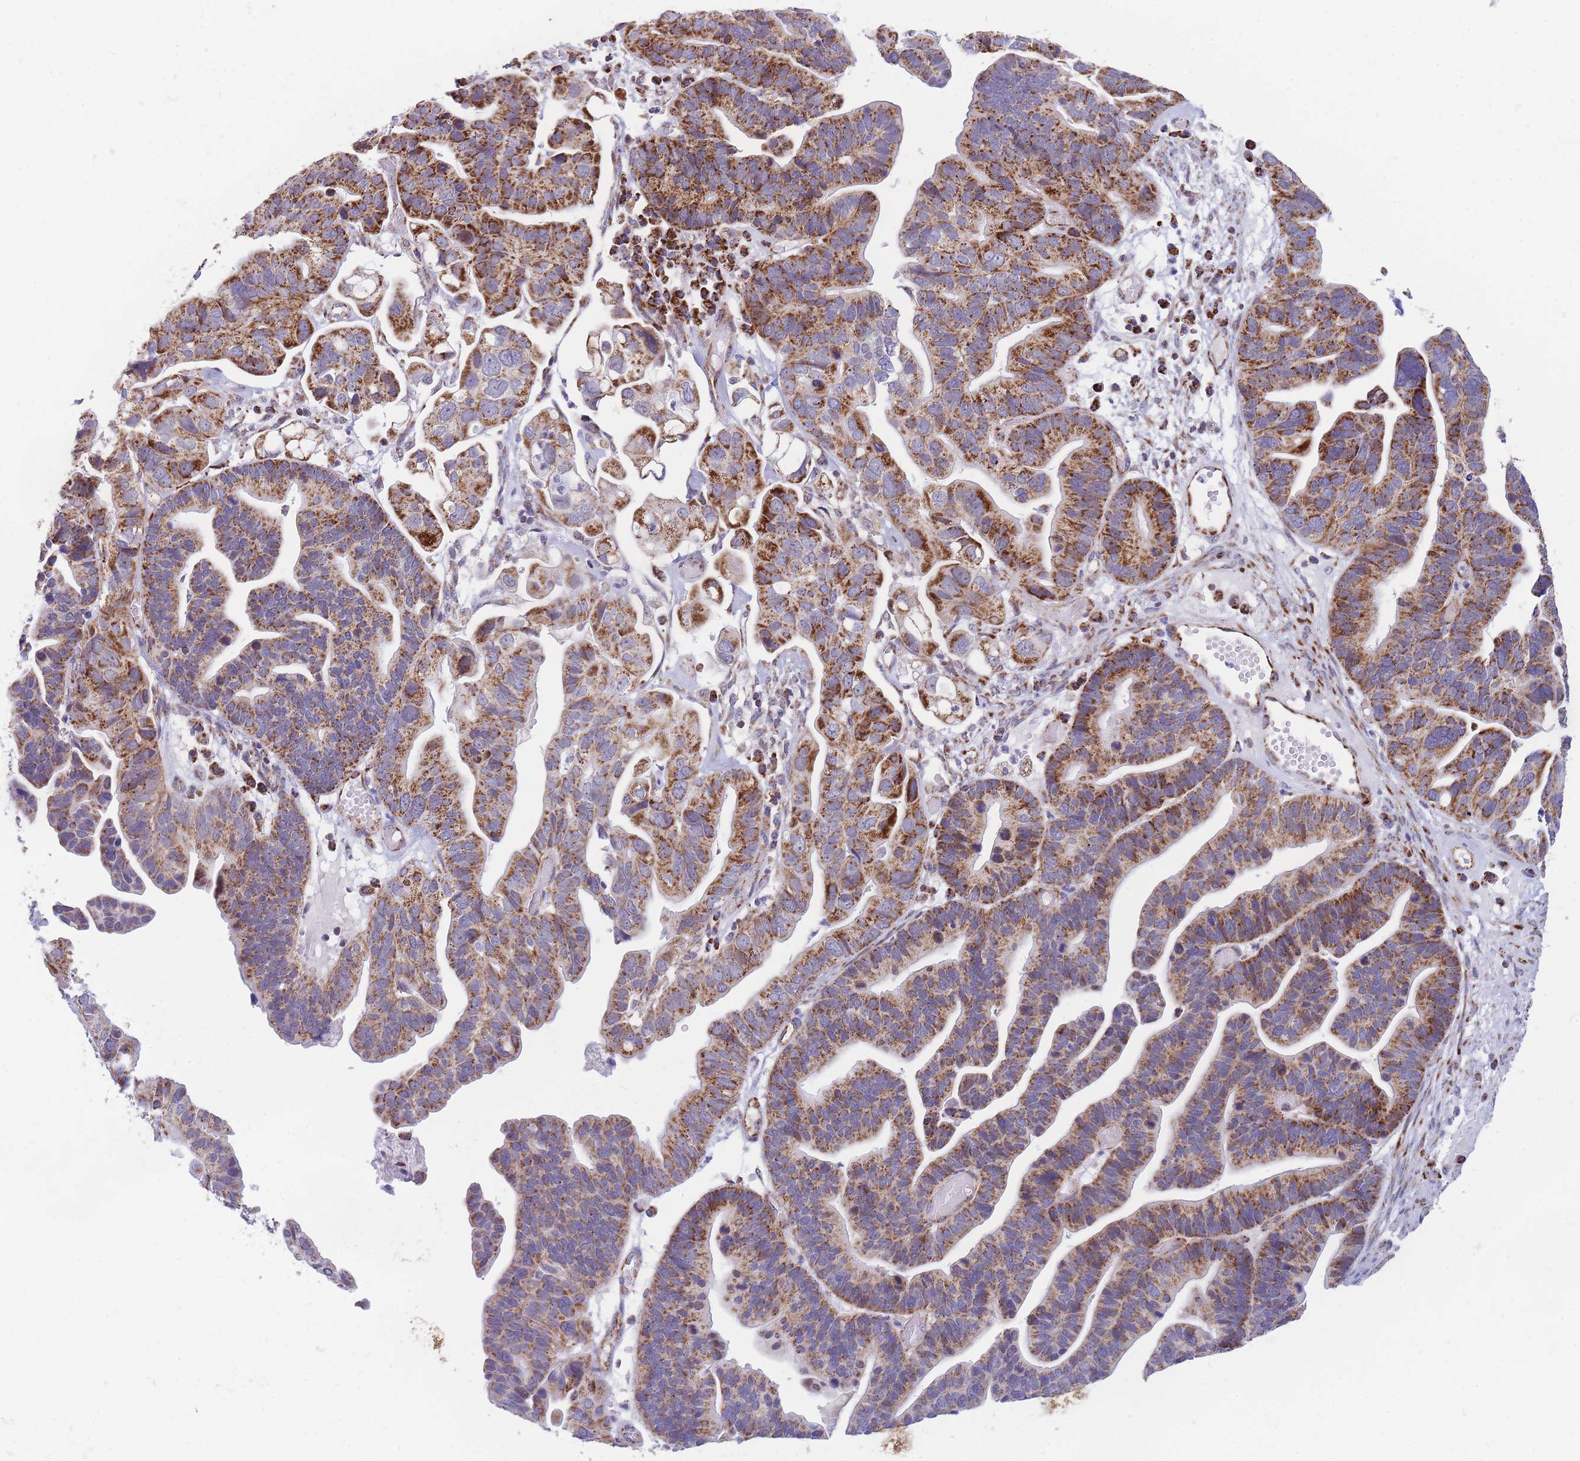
{"staining": {"intensity": "strong", "quantity": "25%-75%", "location": "cytoplasmic/membranous"}, "tissue": "ovarian cancer", "cell_type": "Tumor cells", "image_type": "cancer", "snomed": [{"axis": "morphology", "description": "Cystadenocarcinoma, serous, NOS"}, {"axis": "topography", "description": "Ovary"}], "caption": "Tumor cells demonstrate high levels of strong cytoplasmic/membranous positivity in approximately 25%-75% of cells in human serous cystadenocarcinoma (ovarian).", "gene": "DDX49", "patient": {"sex": "female", "age": 56}}